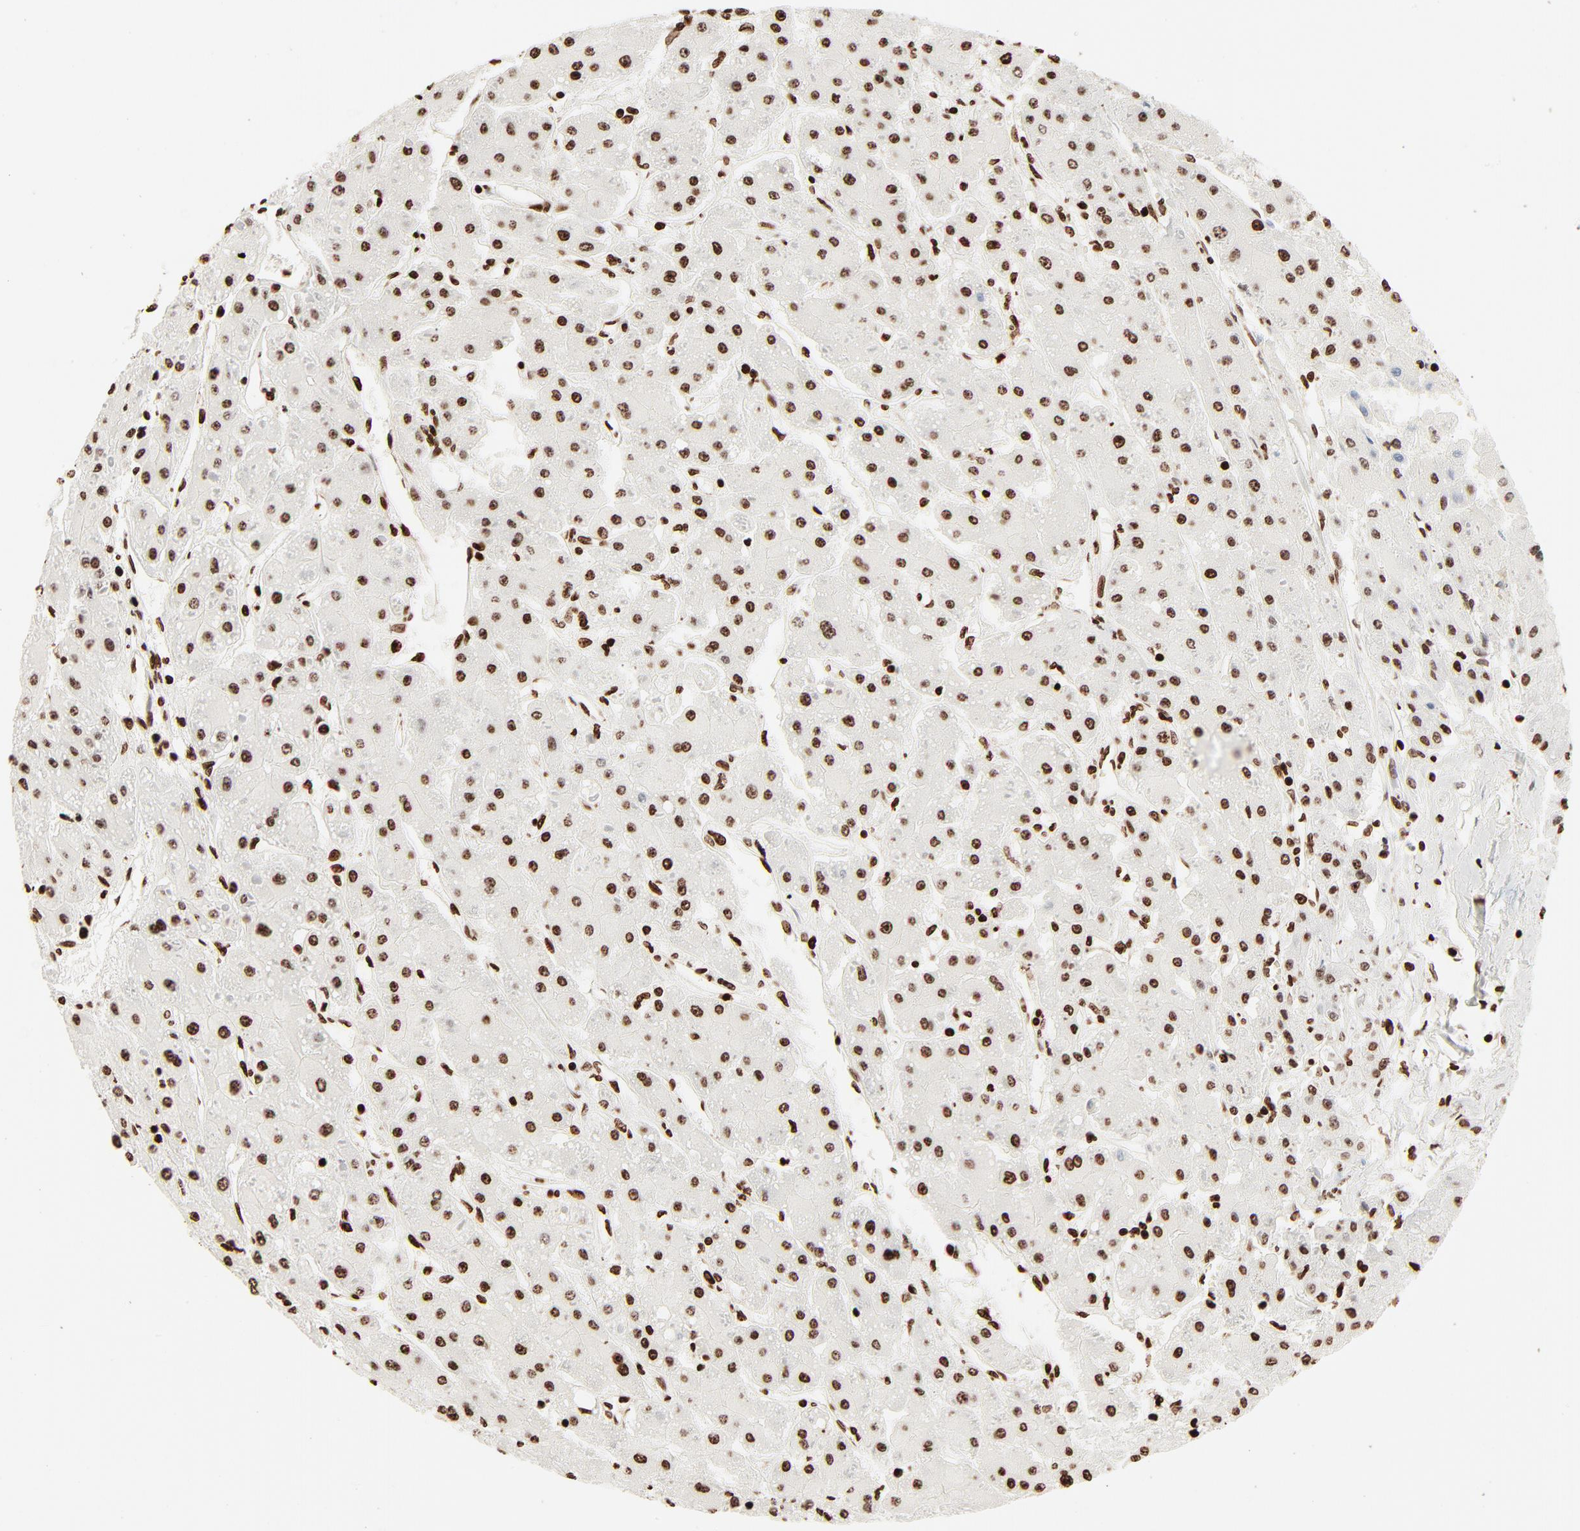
{"staining": {"intensity": "strong", "quantity": ">75%", "location": "cytoplasmic/membranous,nuclear"}, "tissue": "liver cancer", "cell_type": "Tumor cells", "image_type": "cancer", "snomed": [{"axis": "morphology", "description": "Carcinoma, Hepatocellular, NOS"}, {"axis": "topography", "description": "Liver"}], "caption": "High-power microscopy captured an immunohistochemistry (IHC) histopathology image of hepatocellular carcinoma (liver), revealing strong cytoplasmic/membranous and nuclear expression in approximately >75% of tumor cells. The staining was performed using DAB (3,3'-diaminobenzidine), with brown indicating positive protein expression. Nuclei are stained blue with hematoxylin.", "gene": "HMGB2", "patient": {"sex": "female", "age": 52}}